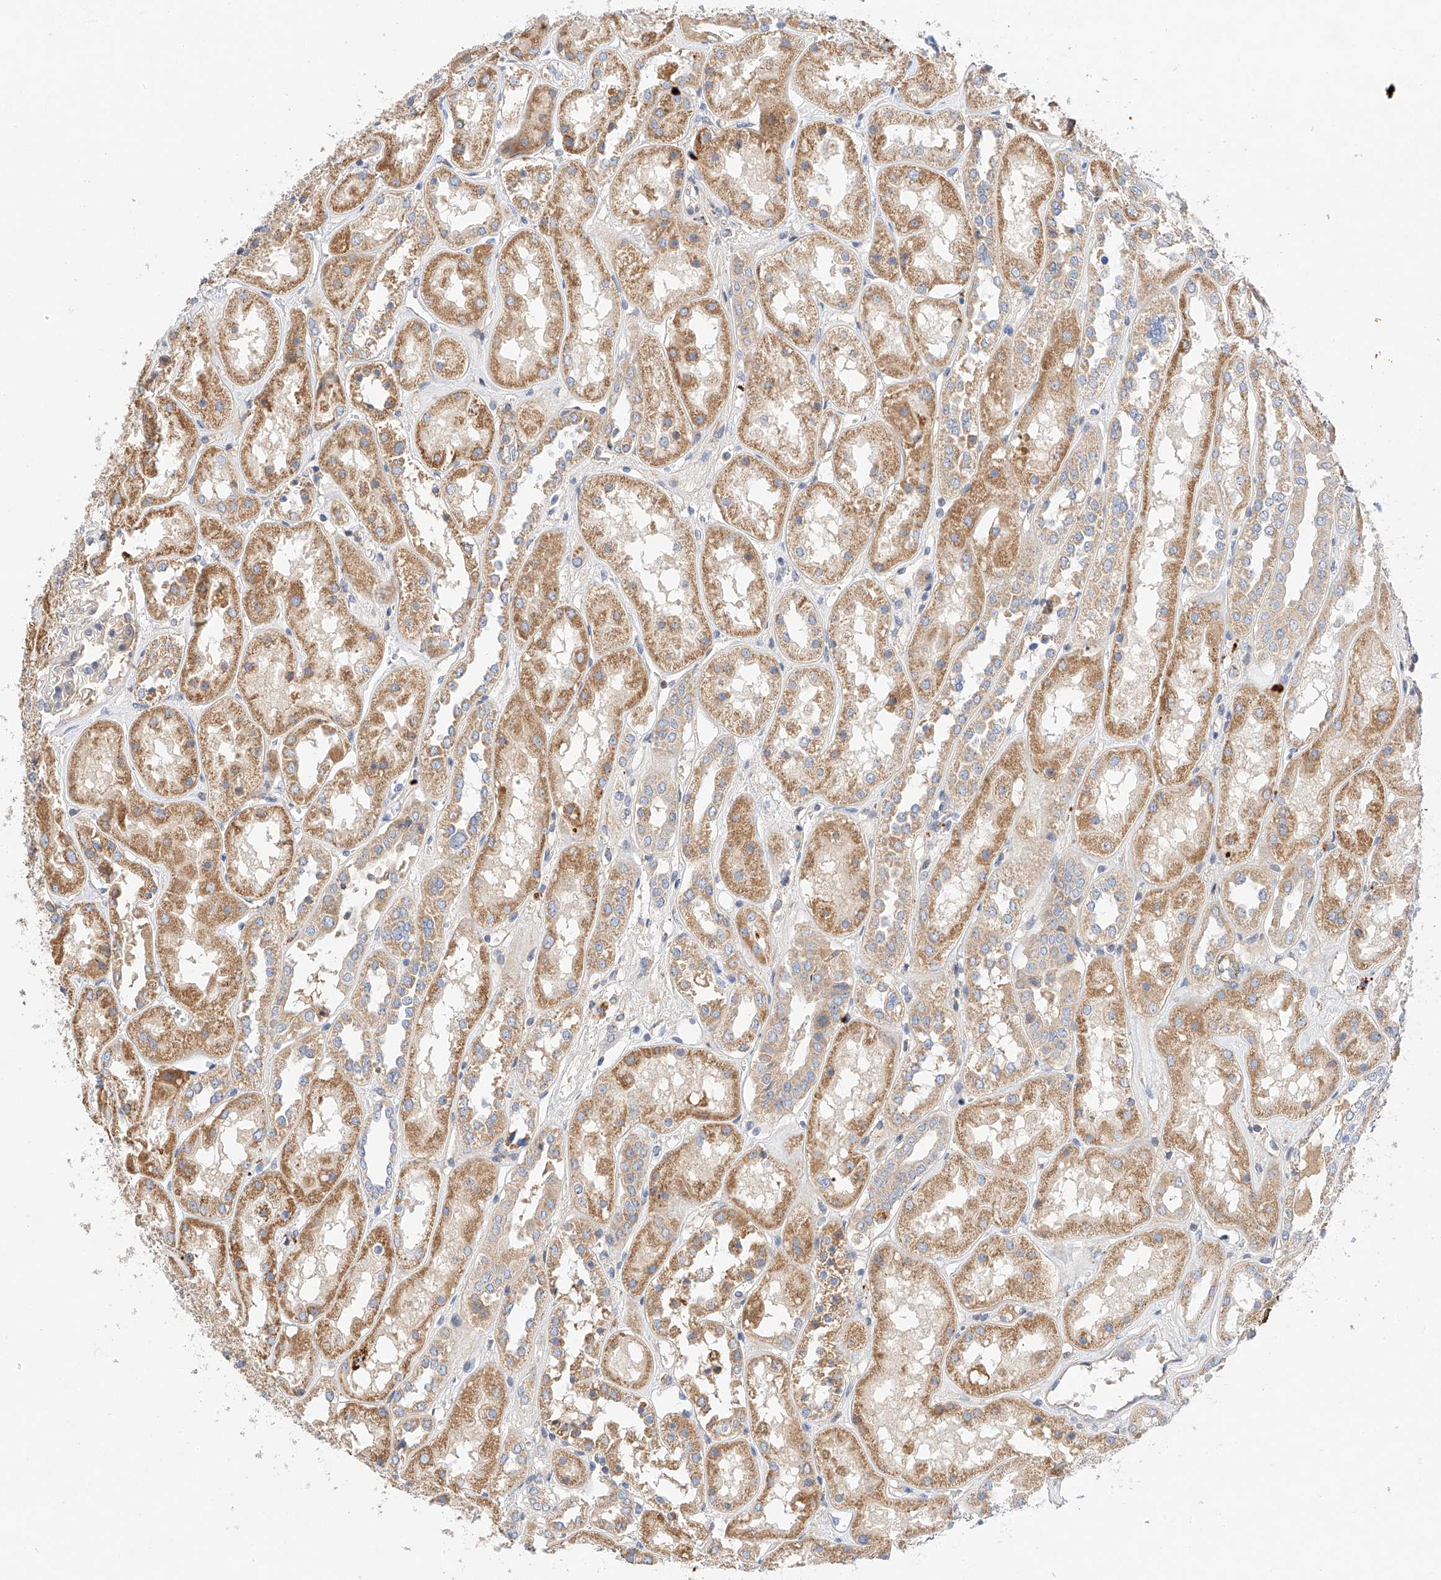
{"staining": {"intensity": "negative", "quantity": "none", "location": "none"}, "tissue": "kidney", "cell_type": "Cells in glomeruli", "image_type": "normal", "snomed": [{"axis": "morphology", "description": "Normal tissue, NOS"}, {"axis": "topography", "description": "Kidney"}], "caption": "High magnification brightfield microscopy of benign kidney stained with DAB (3,3'-diaminobenzidine) (brown) and counterstained with hematoxylin (blue): cells in glomeruli show no significant staining. Nuclei are stained in blue.", "gene": "C6orf118", "patient": {"sex": "male", "age": 70}}